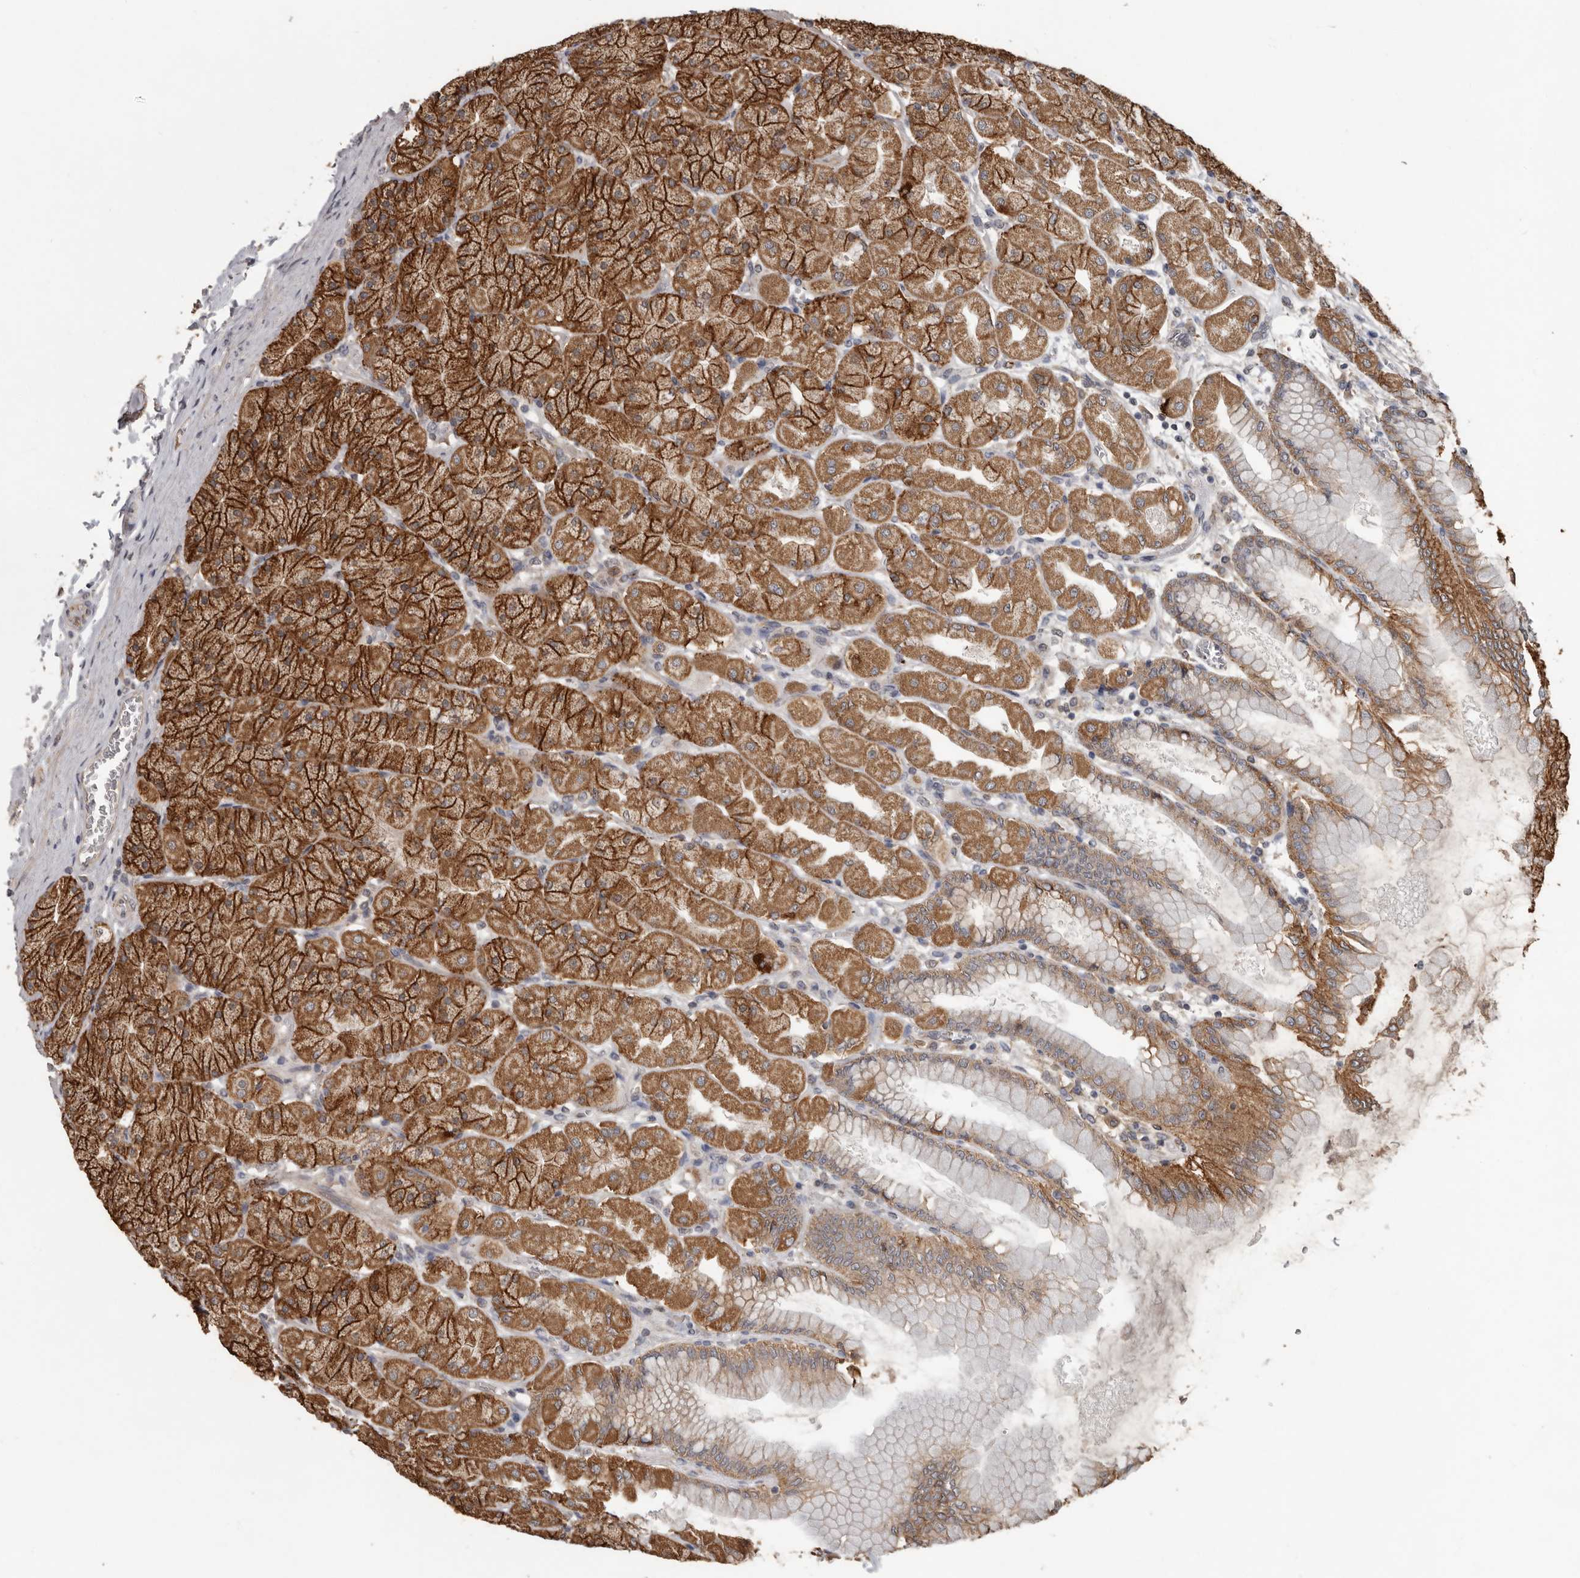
{"staining": {"intensity": "moderate", "quantity": ">75%", "location": "cytoplasmic/membranous"}, "tissue": "stomach", "cell_type": "Glandular cells", "image_type": "normal", "snomed": [{"axis": "morphology", "description": "Normal tissue, NOS"}, {"axis": "topography", "description": "Stomach, upper"}], "caption": "Protein expression analysis of benign human stomach reveals moderate cytoplasmic/membranous staining in about >75% of glandular cells.", "gene": "MTF1", "patient": {"sex": "female", "age": 56}}